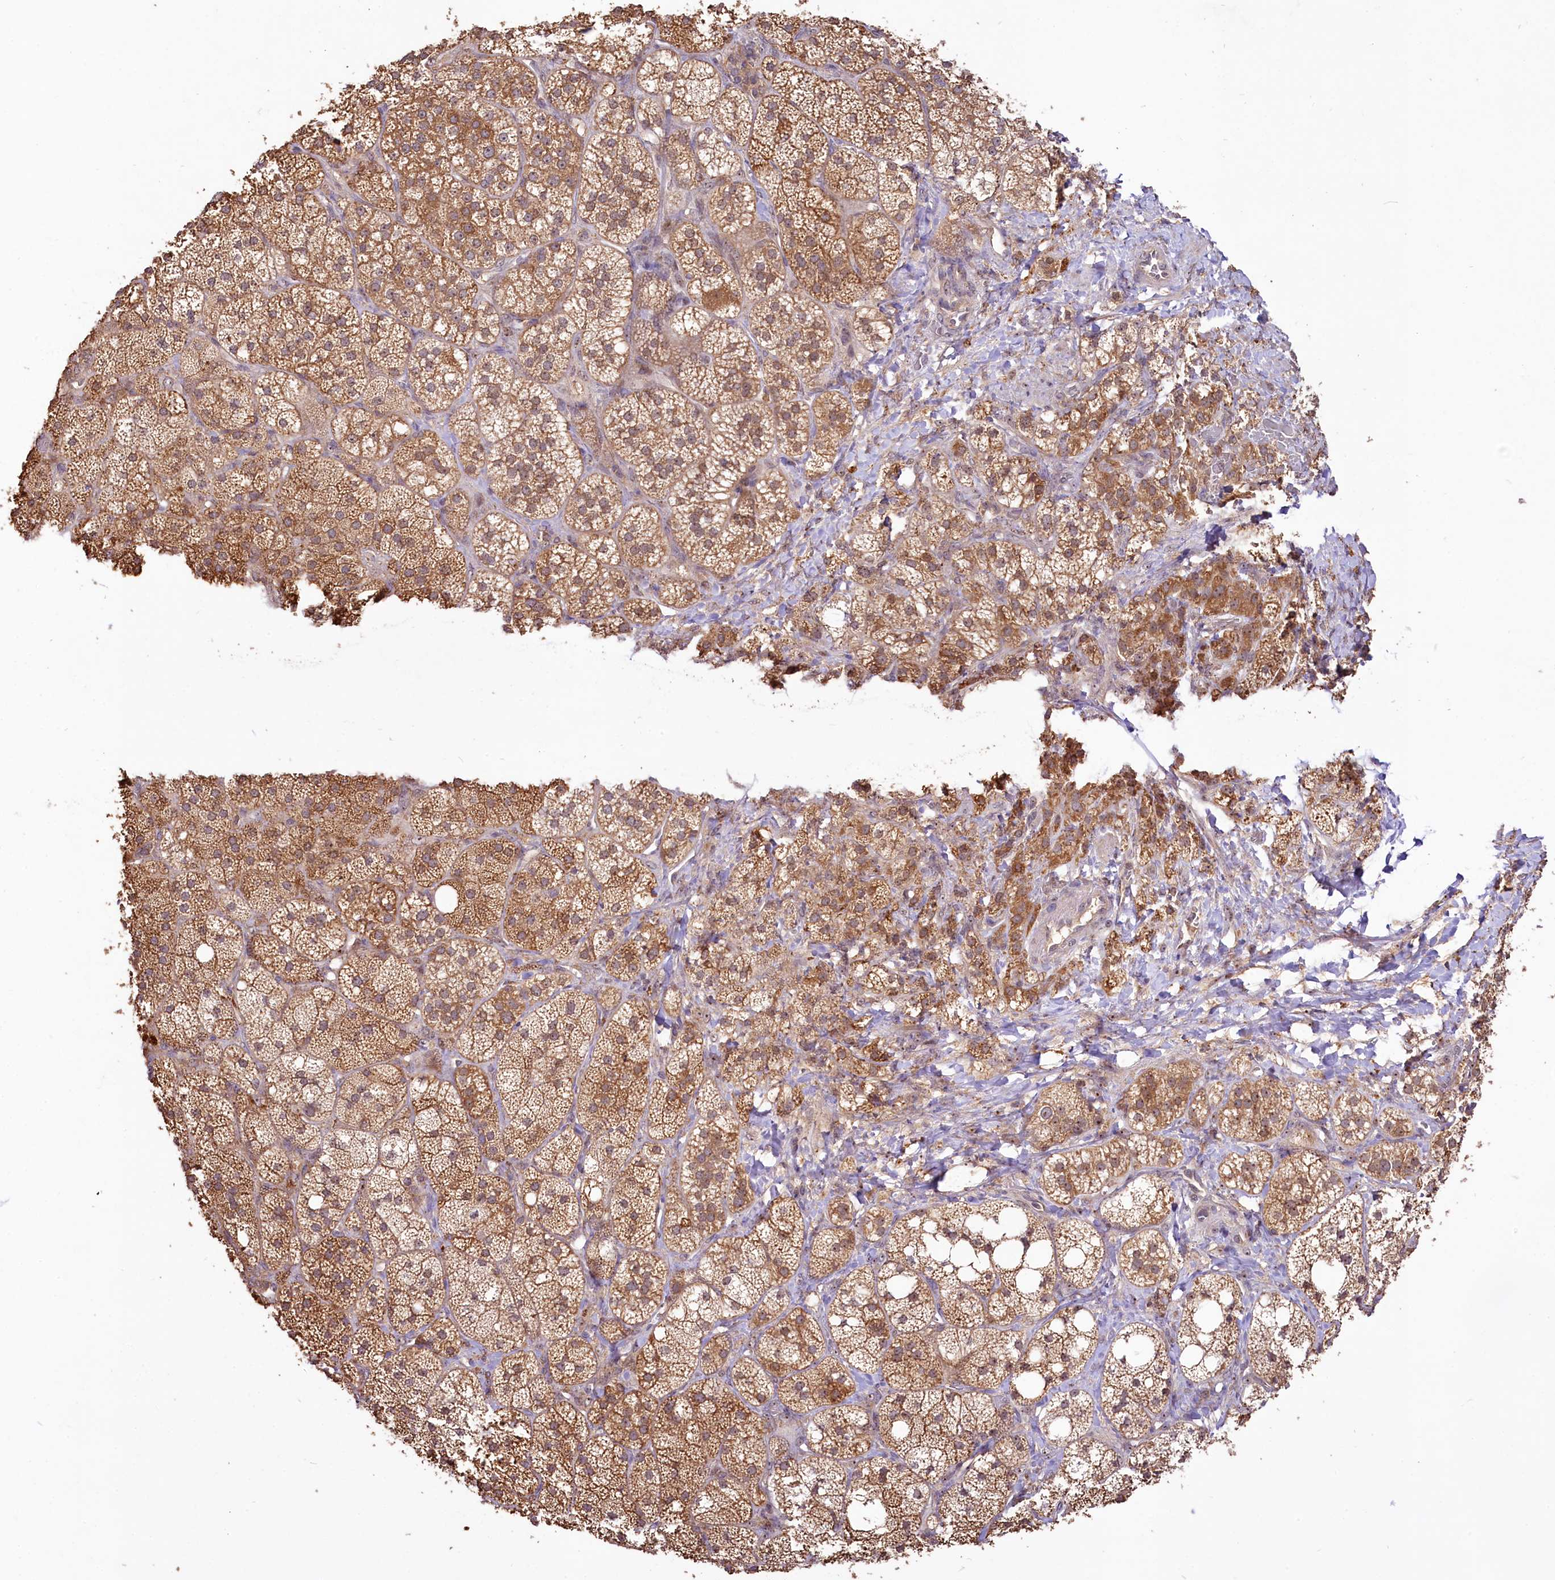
{"staining": {"intensity": "moderate", "quantity": ">75%", "location": "cytoplasmic/membranous,nuclear"}, "tissue": "adrenal gland", "cell_type": "Glandular cells", "image_type": "normal", "snomed": [{"axis": "morphology", "description": "Normal tissue, NOS"}, {"axis": "topography", "description": "Adrenal gland"}], "caption": "Adrenal gland stained with a brown dye exhibits moderate cytoplasmic/membranous,nuclear positive expression in approximately >75% of glandular cells.", "gene": "RRP8", "patient": {"sex": "male", "age": 61}}